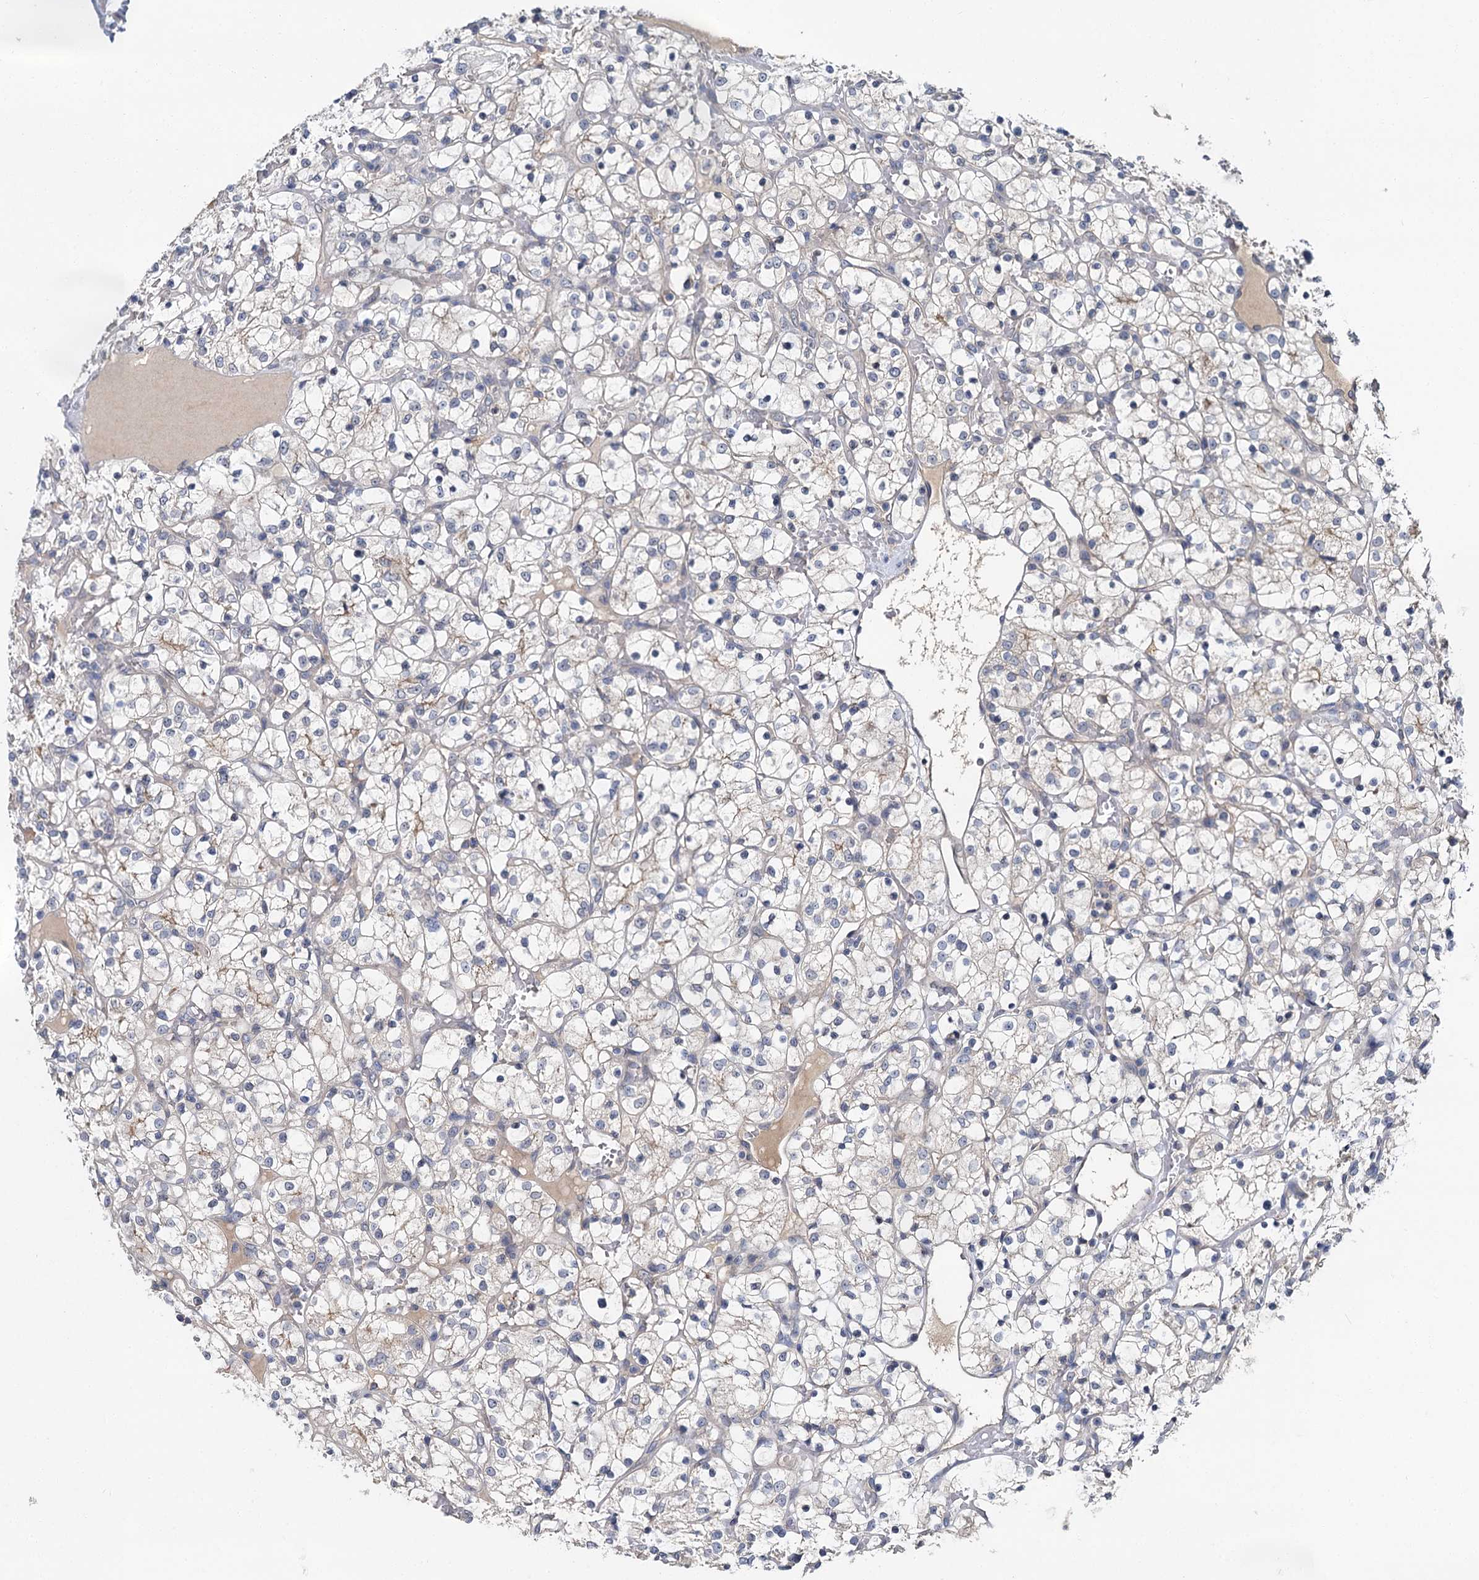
{"staining": {"intensity": "negative", "quantity": "none", "location": "none"}, "tissue": "renal cancer", "cell_type": "Tumor cells", "image_type": "cancer", "snomed": [{"axis": "morphology", "description": "Adenocarcinoma, NOS"}, {"axis": "topography", "description": "Kidney"}], "caption": "Renal adenocarcinoma was stained to show a protein in brown. There is no significant staining in tumor cells.", "gene": "ZNF324", "patient": {"sex": "female", "age": 69}}